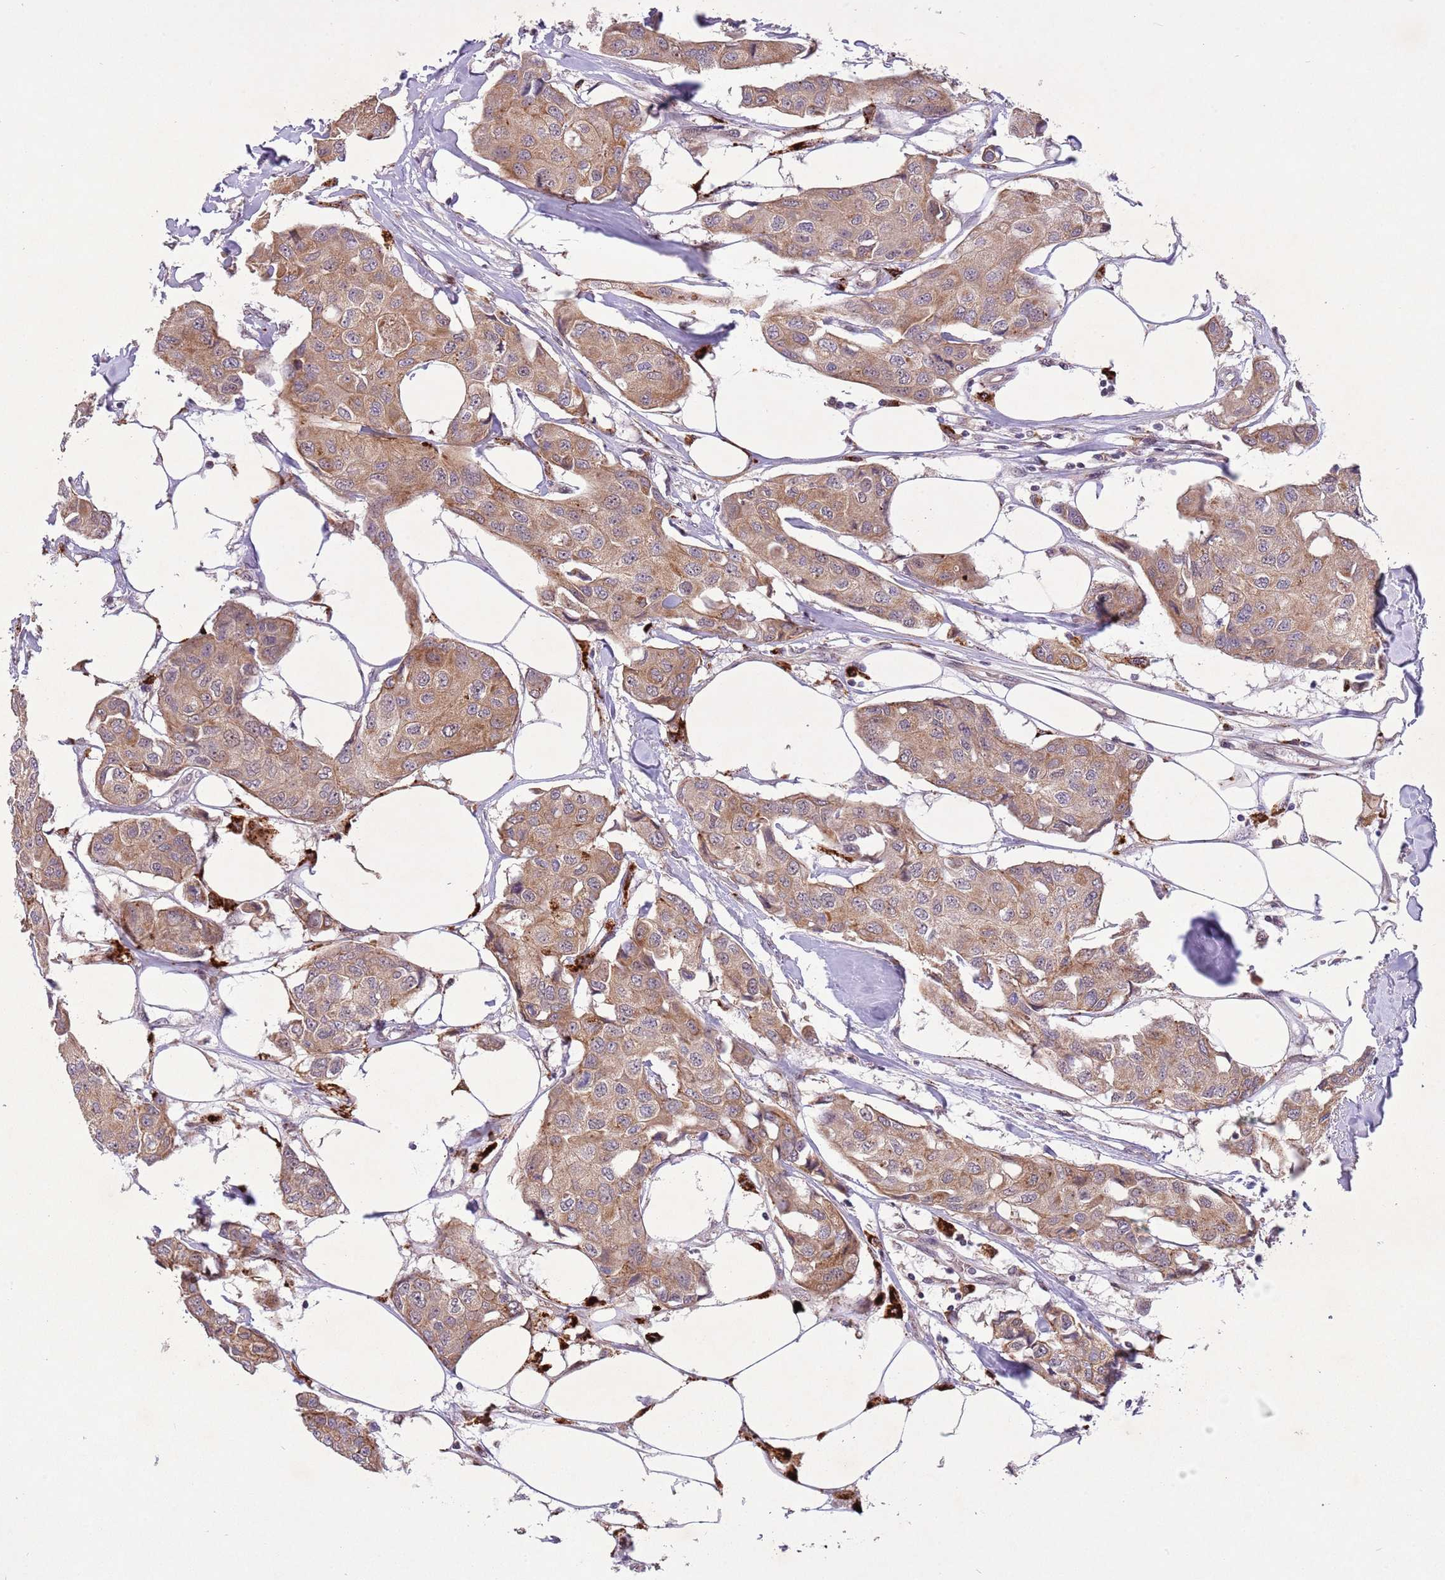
{"staining": {"intensity": "moderate", "quantity": ">75%", "location": "cytoplasmic/membranous"}, "tissue": "breast cancer", "cell_type": "Tumor cells", "image_type": "cancer", "snomed": [{"axis": "morphology", "description": "Duct carcinoma"}, {"axis": "topography", "description": "Breast"}], "caption": "Brown immunohistochemical staining in human infiltrating ductal carcinoma (breast) displays moderate cytoplasmic/membranous positivity in approximately >75% of tumor cells. The staining is performed using DAB (3,3'-diaminobenzidine) brown chromogen to label protein expression. The nuclei are counter-stained blue using hematoxylin.", "gene": "TRIM27", "patient": {"sex": "female", "age": 80}}